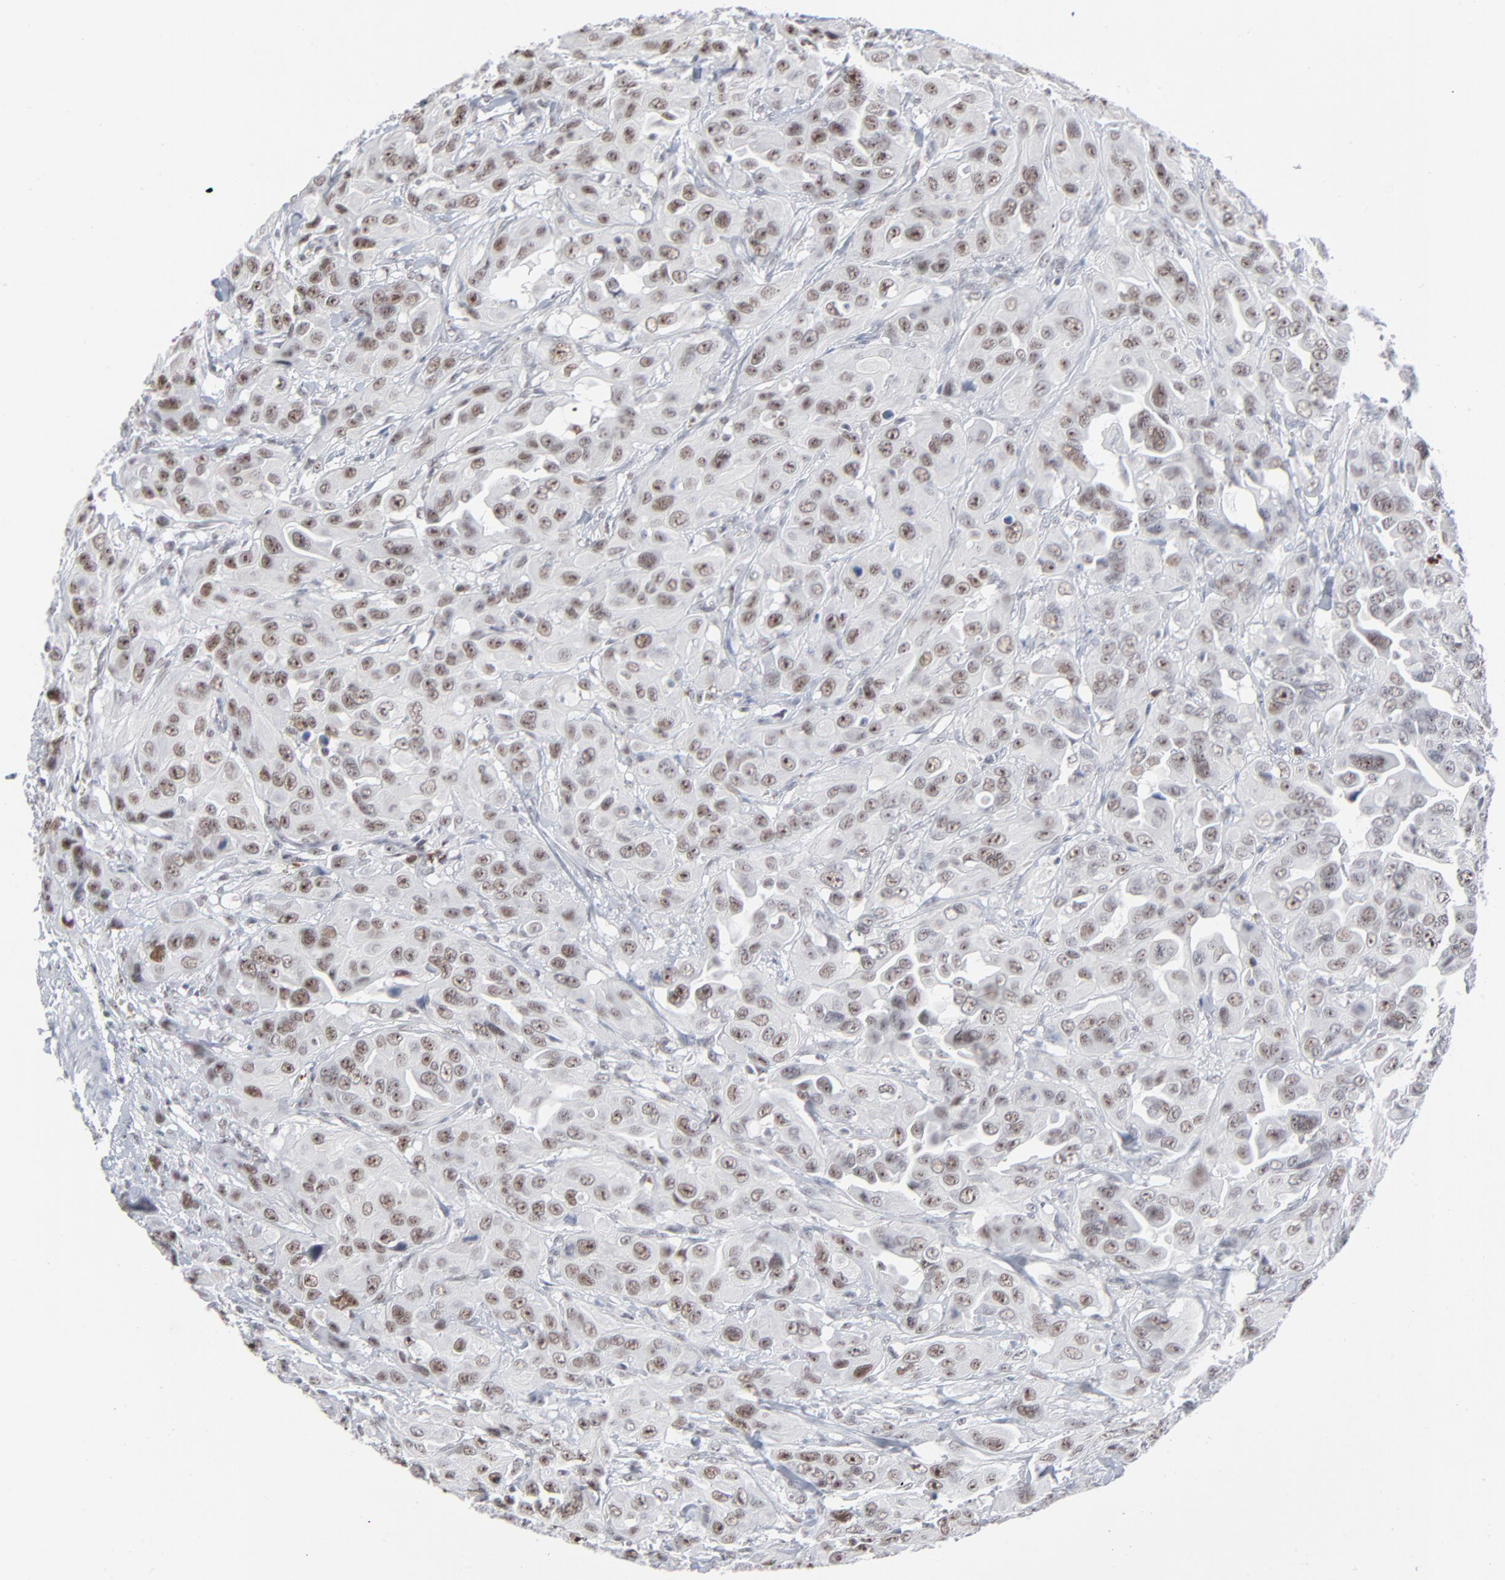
{"staining": {"intensity": "moderate", "quantity": ">75%", "location": "nuclear"}, "tissue": "urothelial cancer", "cell_type": "Tumor cells", "image_type": "cancer", "snomed": [{"axis": "morphology", "description": "Urothelial carcinoma, High grade"}, {"axis": "topography", "description": "Urinary bladder"}], "caption": "A medium amount of moderate nuclear staining is seen in about >75% of tumor cells in urothelial cancer tissue. The protein is shown in brown color, while the nuclei are stained blue.", "gene": "MPHOSPH6", "patient": {"sex": "male", "age": 73}}